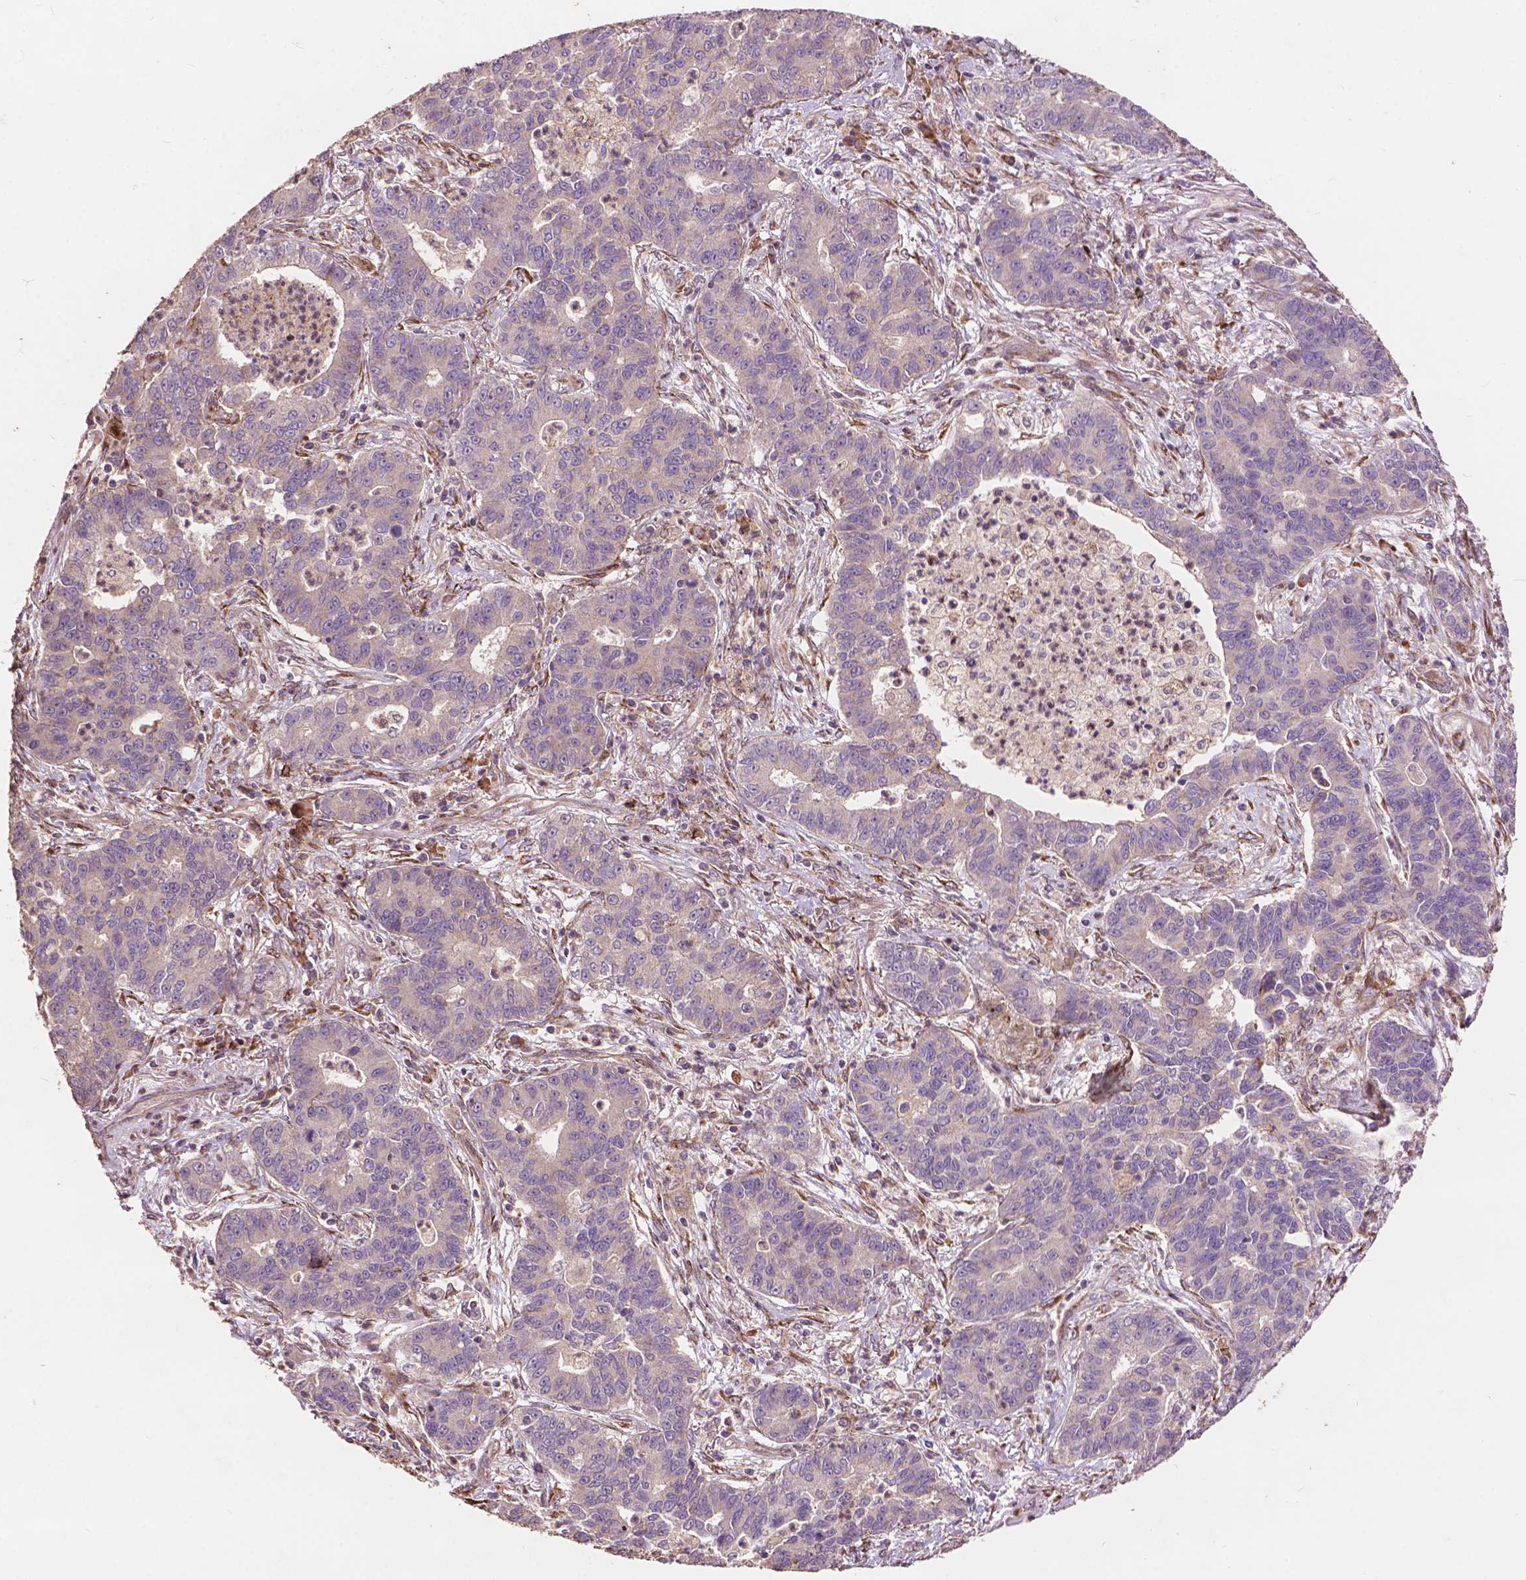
{"staining": {"intensity": "negative", "quantity": "none", "location": "none"}, "tissue": "lung cancer", "cell_type": "Tumor cells", "image_type": "cancer", "snomed": [{"axis": "morphology", "description": "Adenocarcinoma, NOS"}, {"axis": "topography", "description": "Lung"}], "caption": "Tumor cells are negative for protein expression in human lung cancer (adenocarcinoma). Brightfield microscopy of immunohistochemistry (IHC) stained with DAB (brown) and hematoxylin (blue), captured at high magnification.", "gene": "FNIP1", "patient": {"sex": "female", "age": 57}}